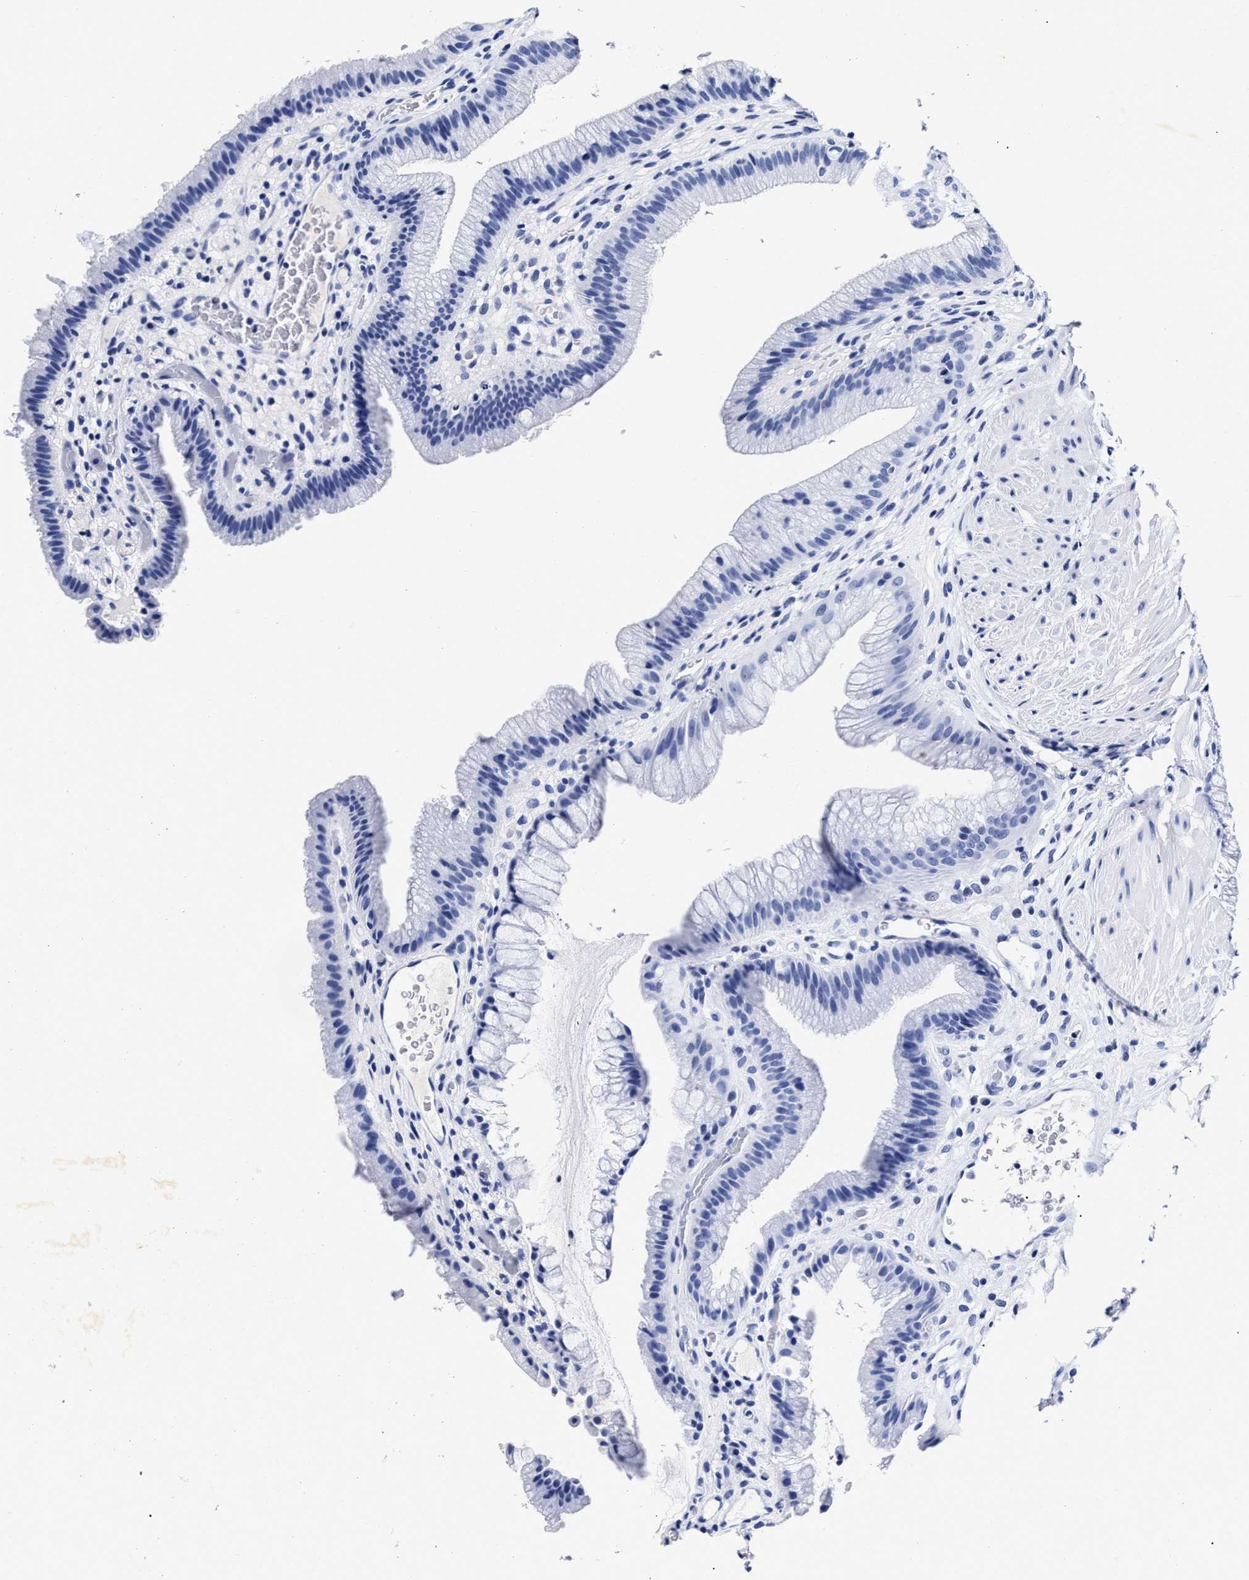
{"staining": {"intensity": "negative", "quantity": "none", "location": "none"}, "tissue": "gallbladder", "cell_type": "Glandular cells", "image_type": "normal", "snomed": [{"axis": "morphology", "description": "Normal tissue, NOS"}, {"axis": "topography", "description": "Gallbladder"}], "caption": "Immunohistochemistry (IHC) image of unremarkable gallbladder: gallbladder stained with DAB (3,3'-diaminobenzidine) reveals no significant protein positivity in glandular cells.", "gene": "LRRC8E", "patient": {"sex": "male", "age": 49}}